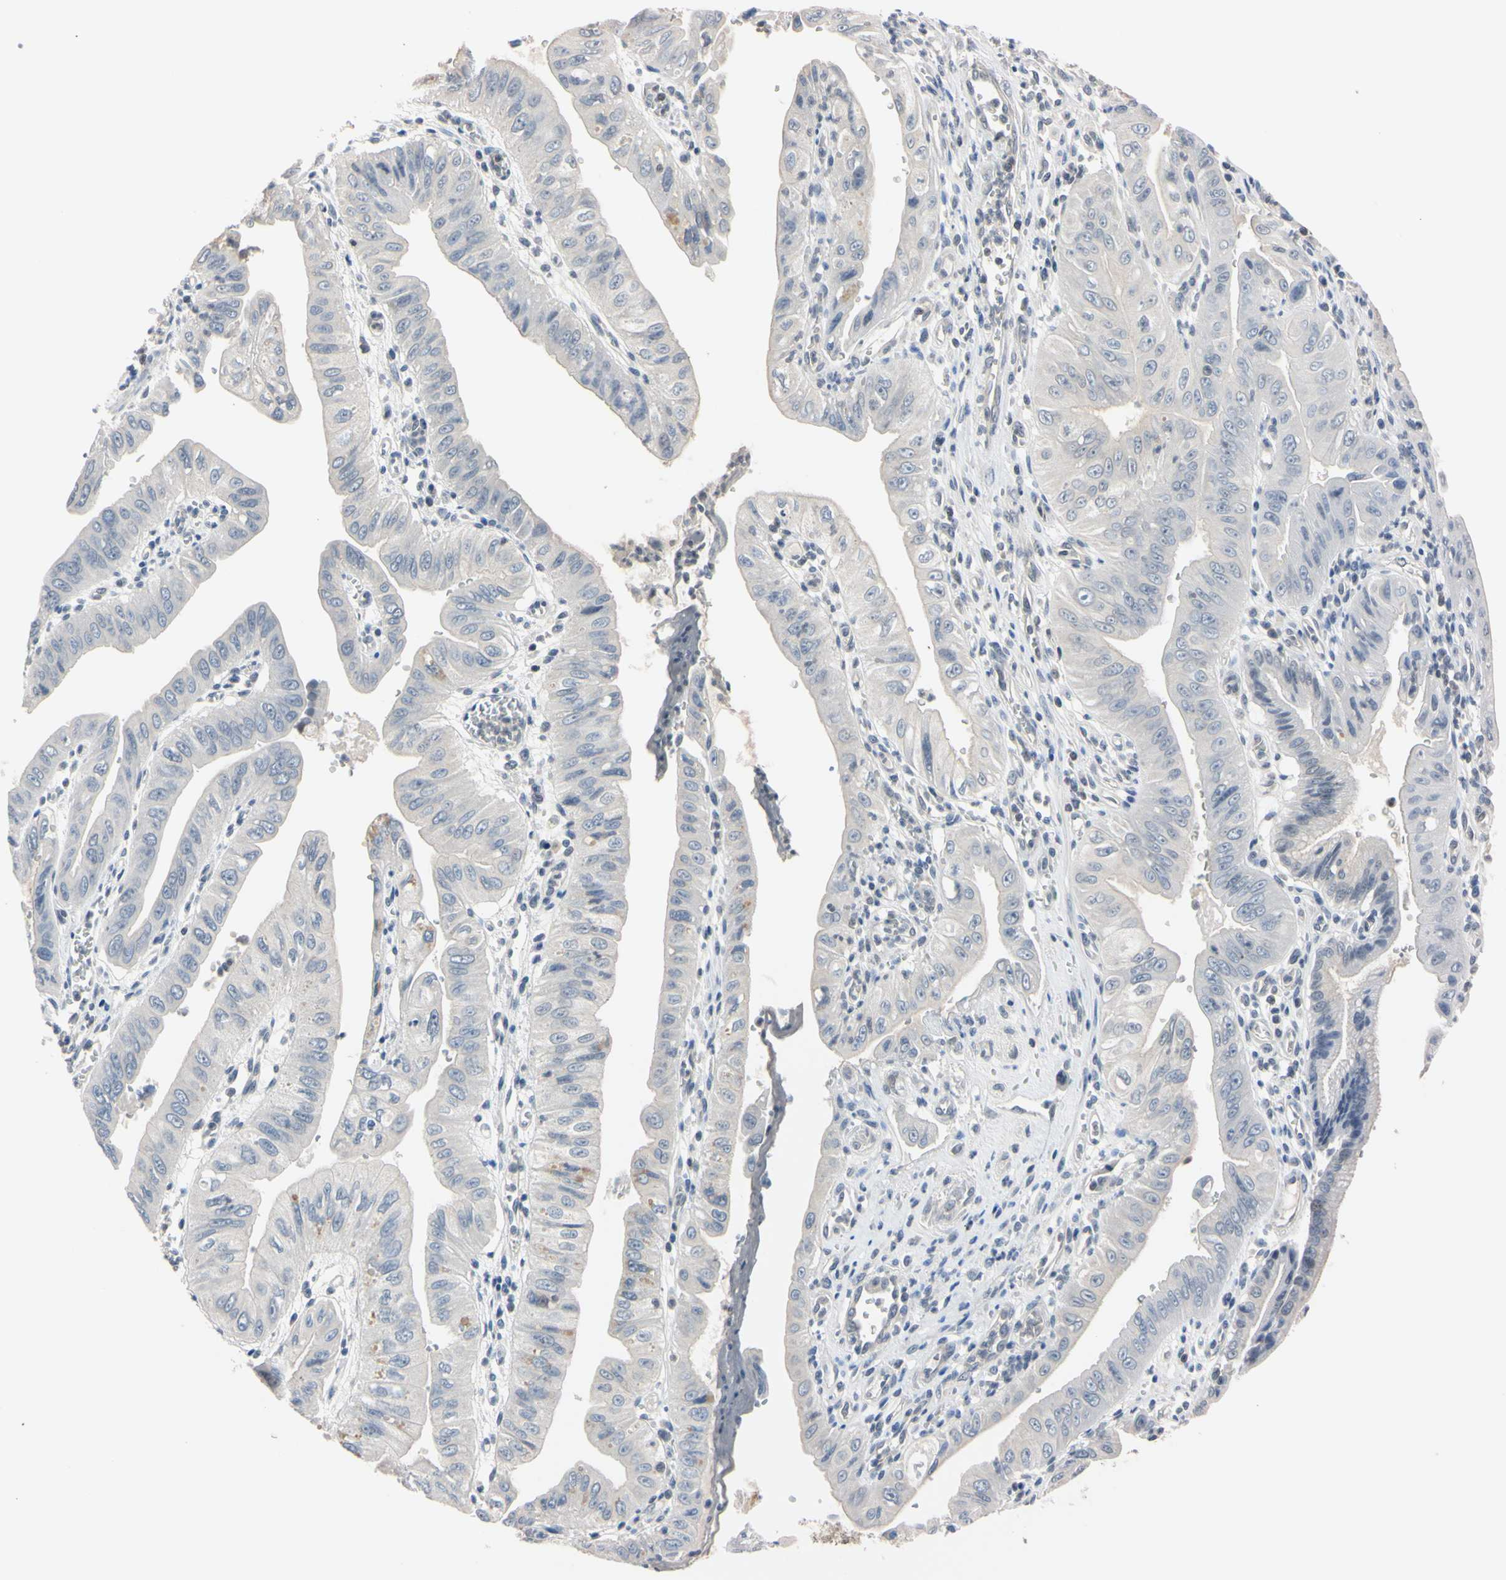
{"staining": {"intensity": "negative", "quantity": "none", "location": "none"}, "tissue": "pancreatic cancer", "cell_type": "Tumor cells", "image_type": "cancer", "snomed": [{"axis": "morphology", "description": "Normal tissue, NOS"}, {"axis": "topography", "description": "Lymph node"}], "caption": "This photomicrograph is of pancreatic cancer stained with immunohistochemistry to label a protein in brown with the nuclei are counter-stained blue. There is no expression in tumor cells.", "gene": "UBE2I", "patient": {"sex": "male", "age": 50}}